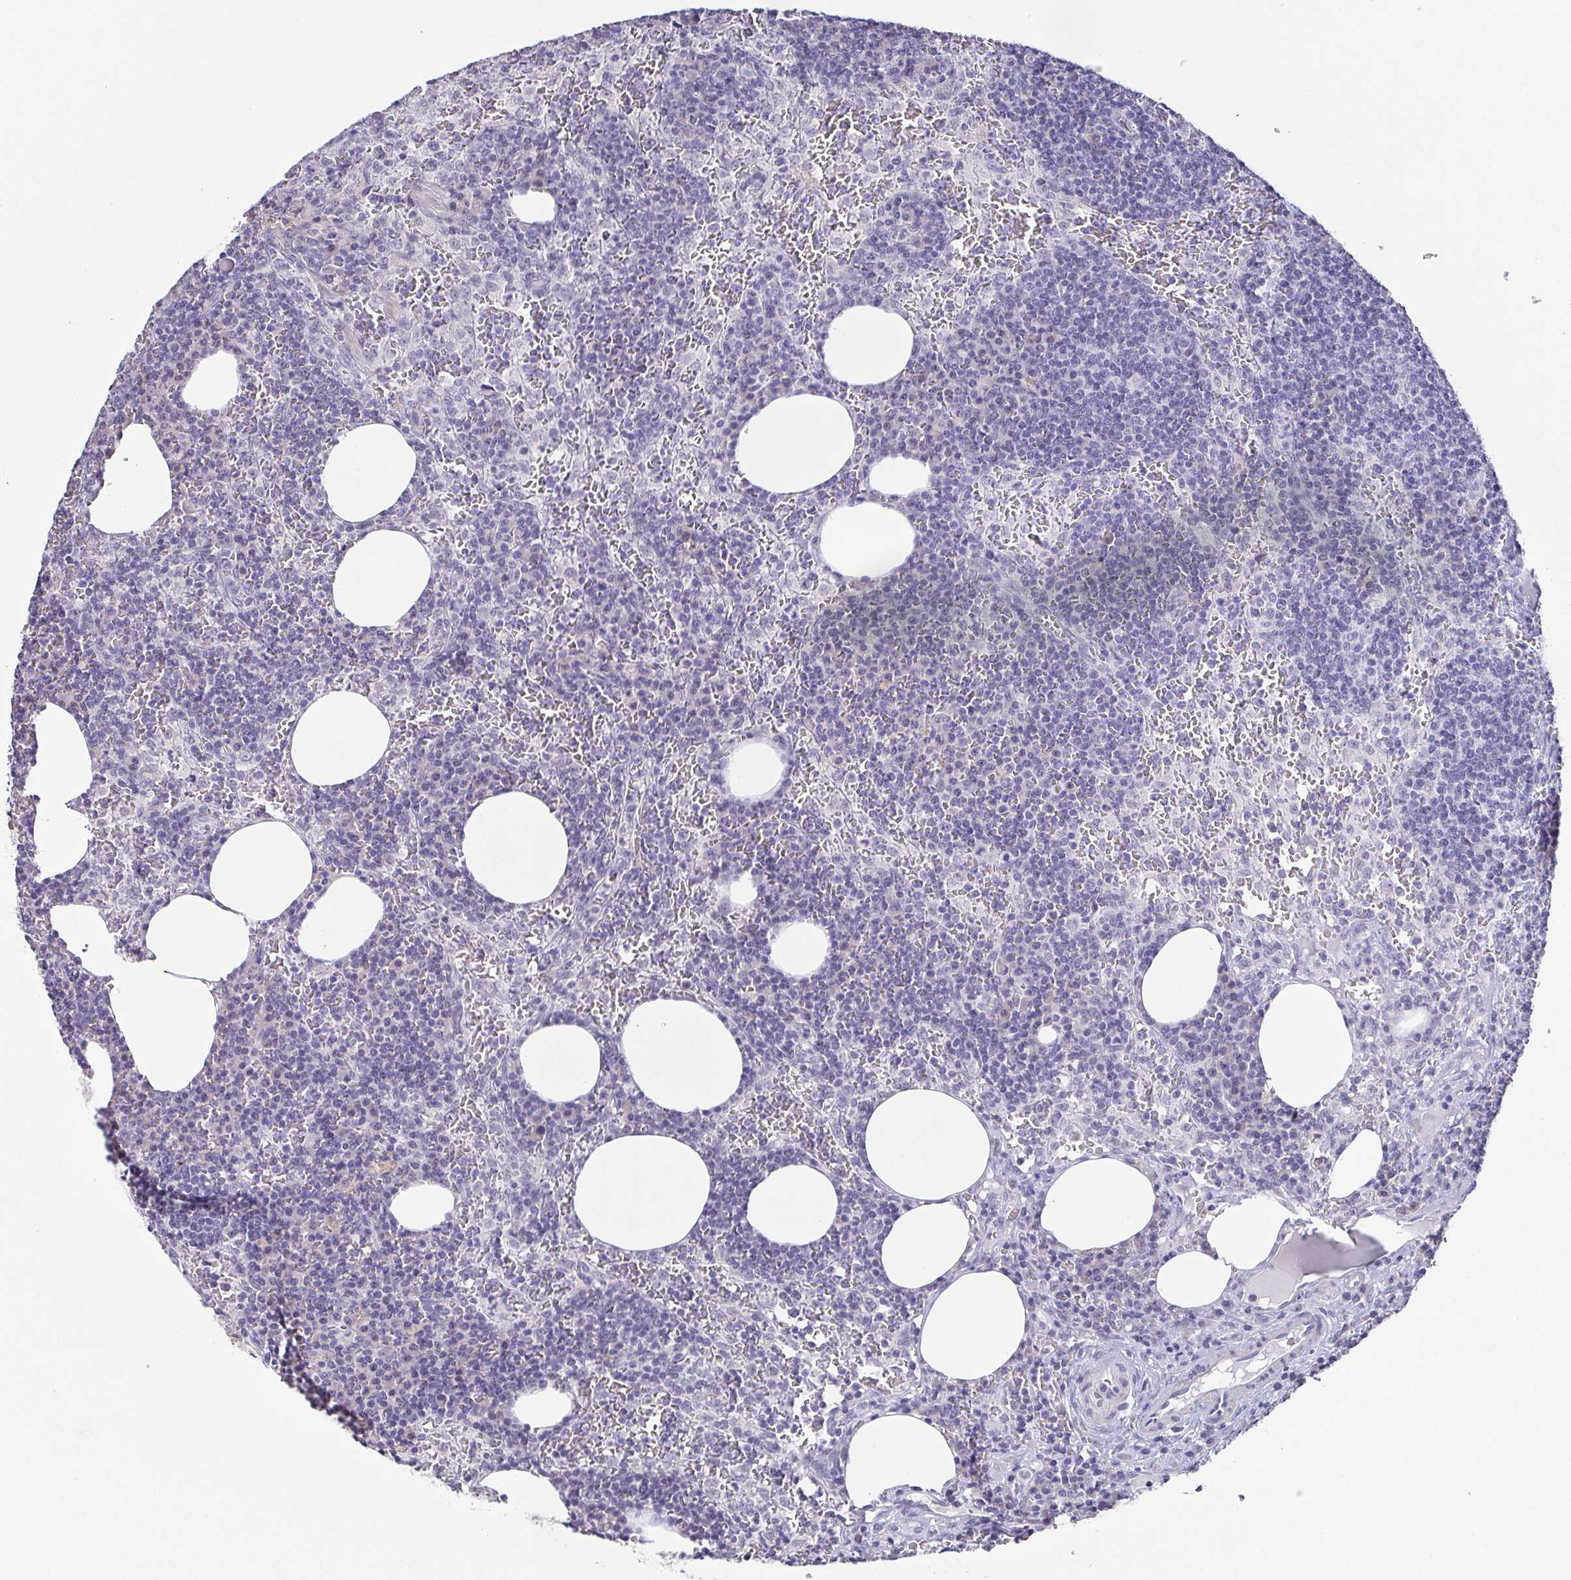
{"staining": {"intensity": "negative", "quantity": "none", "location": "none"}, "tissue": "lymph node", "cell_type": "Germinal center cells", "image_type": "normal", "snomed": [{"axis": "morphology", "description": "Normal tissue, NOS"}, {"axis": "topography", "description": "Lymph node"}], "caption": "An IHC histopathology image of benign lymph node is shown. There is no staining in germinal center cells of lymph node.", "gene": "NEFH", "patient": {"sex": "male", "age": 67}}